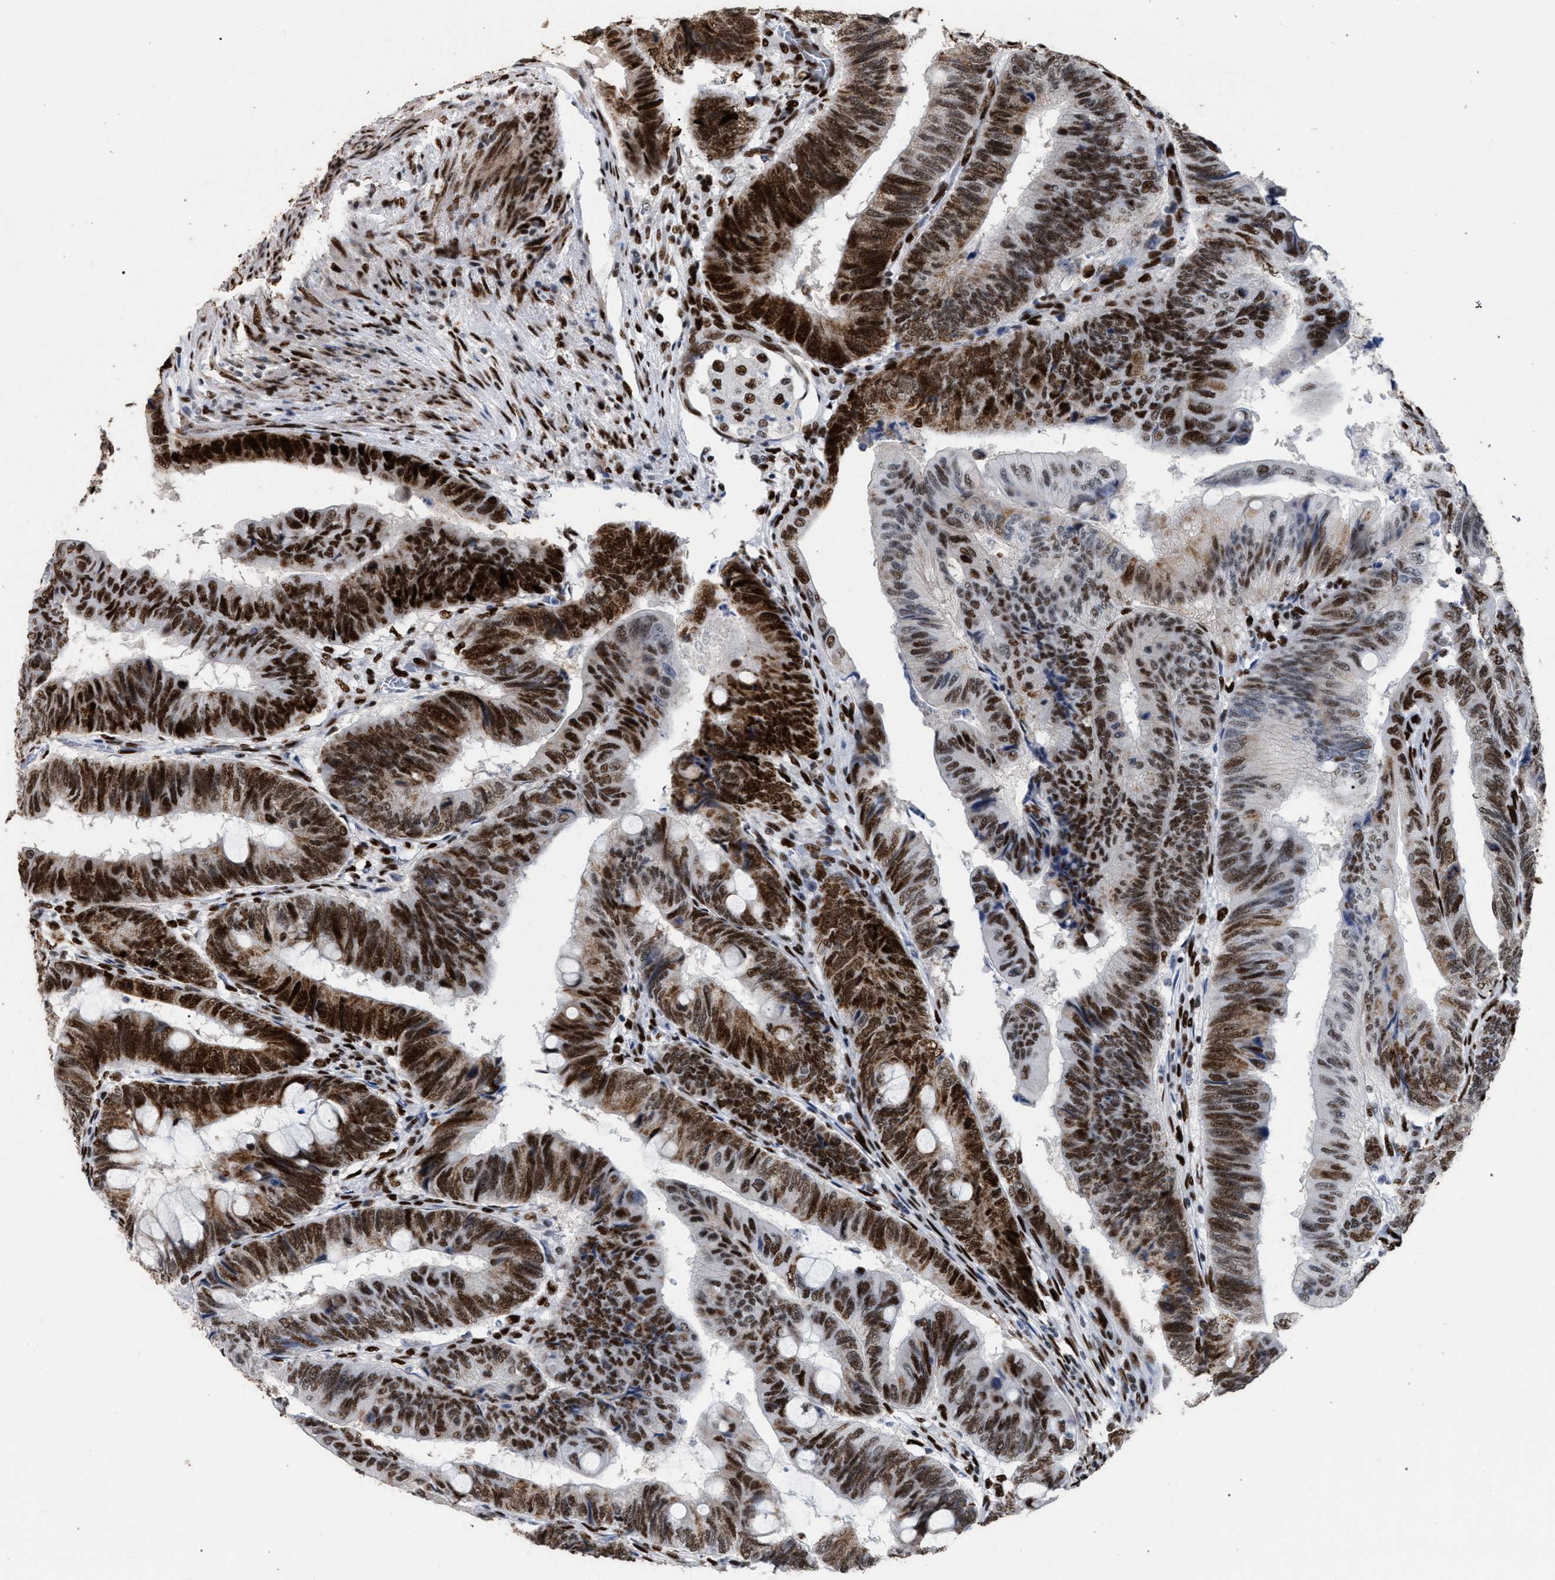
{"staining": {"intensity": "strong", "quantity": ">75%", "location": "nuclear"}, "tissue": "colorectal cancer", "cell_type": "Tumor cells", "image_type": "cancer", "snomed": [{"axis": "morphology", "description": "Normal tissue, NOS"}, {"axis": "morphology", "description": "Adenocarcinoma, NOS"}, {"axis": "topography", "description": "Rectum"}, {"axis": "topography", "description": "Peripheral nerve tissue"}], "caption": "High-magnification brightfield microscopy of colorectal cancer stained with DAB (brown) and counterstained with hematoxylin (blue). tumor cells exhibit strong nuclear positivity is appreciated in approximately>75% of cells. Using DAB (brown) and hematoxylin (blue) stains, captured at high magnification using brightfield microscopy.", "gene": "TP53BP1", "patient": {"sex": "male", "age": 92}}